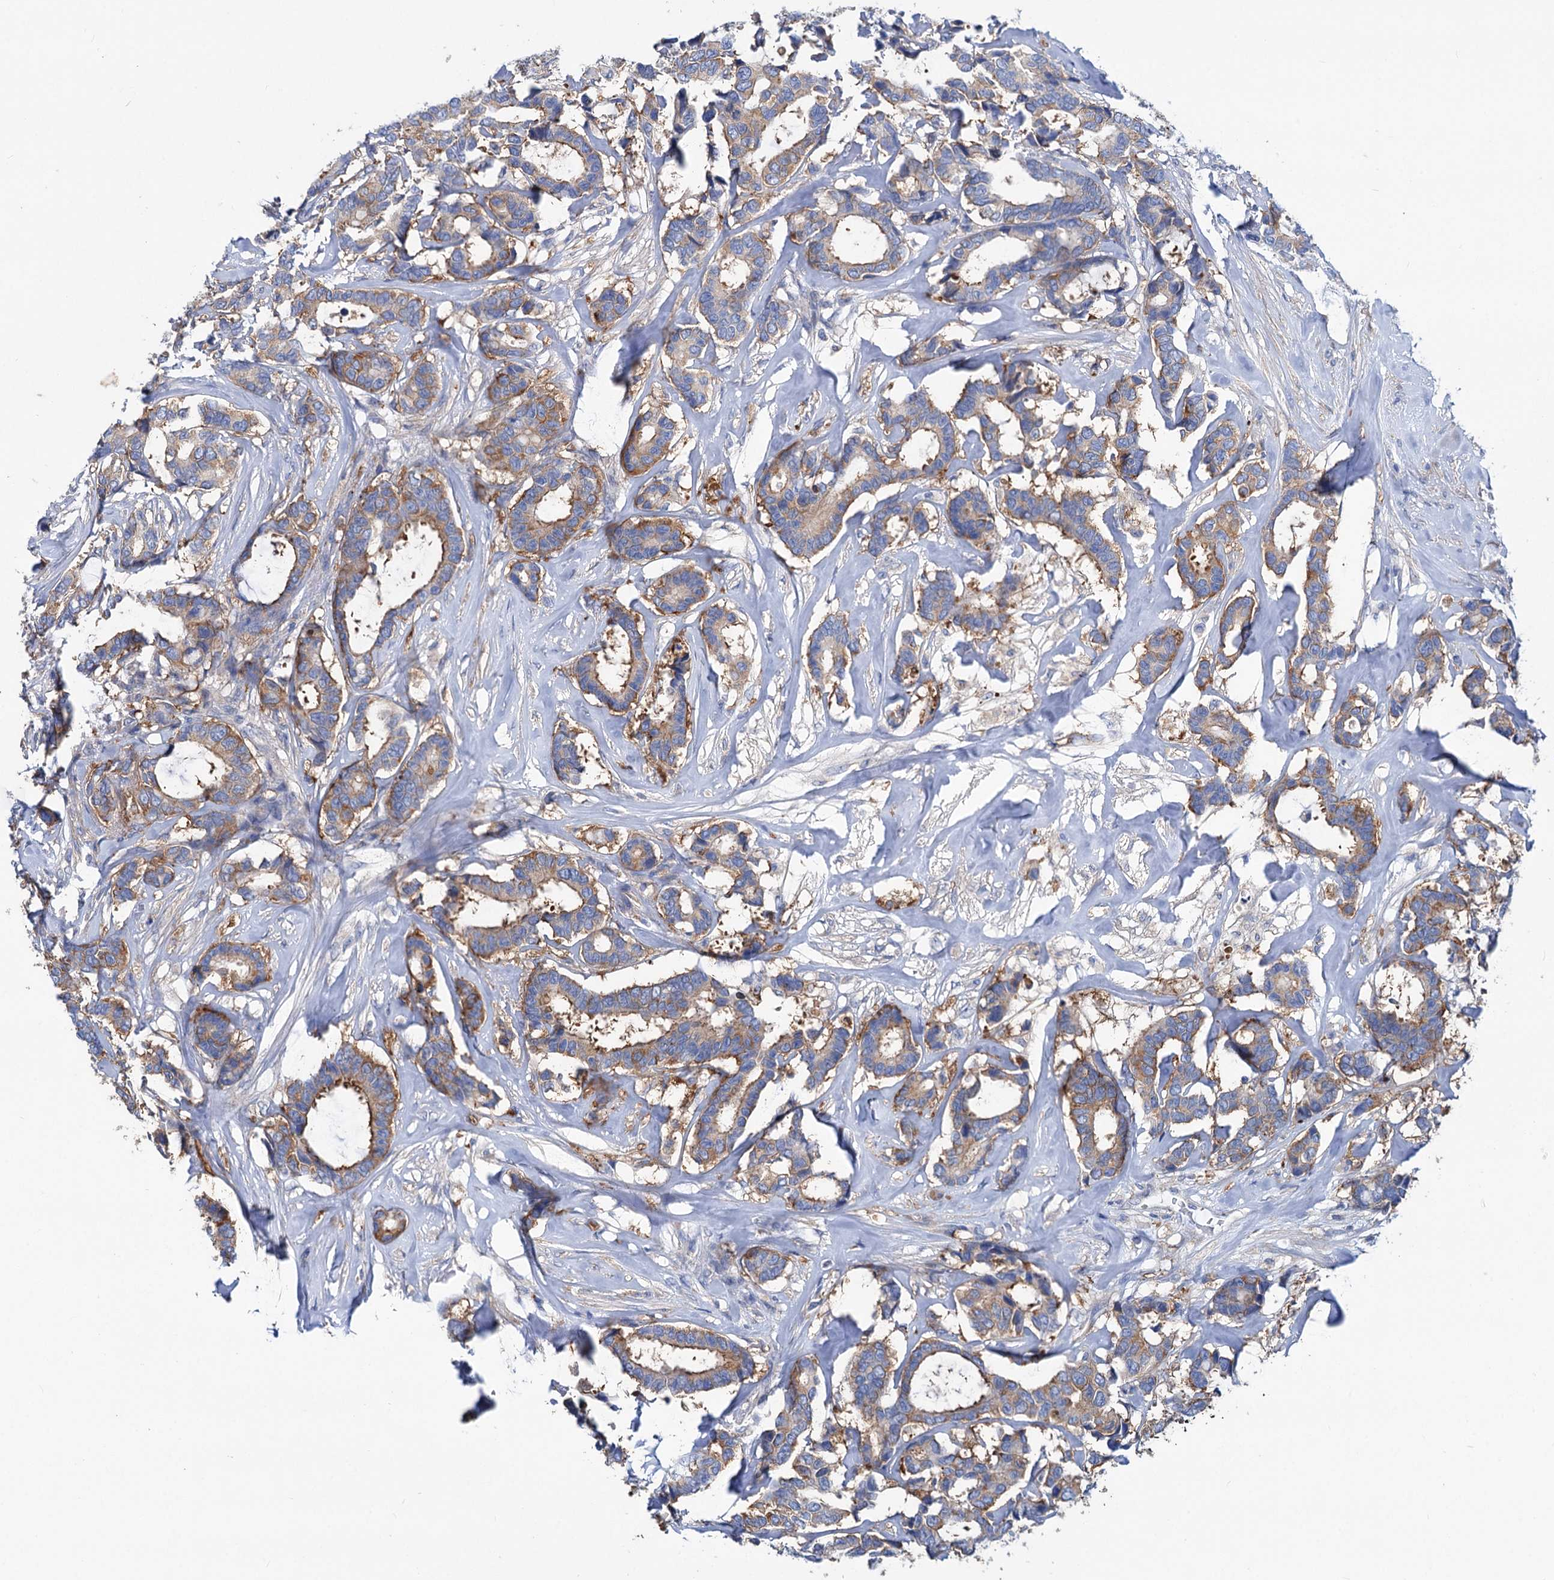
{"staining": {"intensity": "moderate", "quantity": ">75%", "location": "cytoplasmic/membranous"}, "tissue": "breast cancer", "cell_type": "Tumor cells", "image_type": "cancer", "snomed": [{"axis": "morphology", "description": "Duct carcinoma"}, {"axis": "topography", "description": "Breast"}], "caption": "Brown immunohistochemical staining in breast cancer displays moderate cytoplasmic/membranous expression in about >75% of tumor cells.", "gene": "TRIM55", "patient": {"sex": "female", "age": 87}}